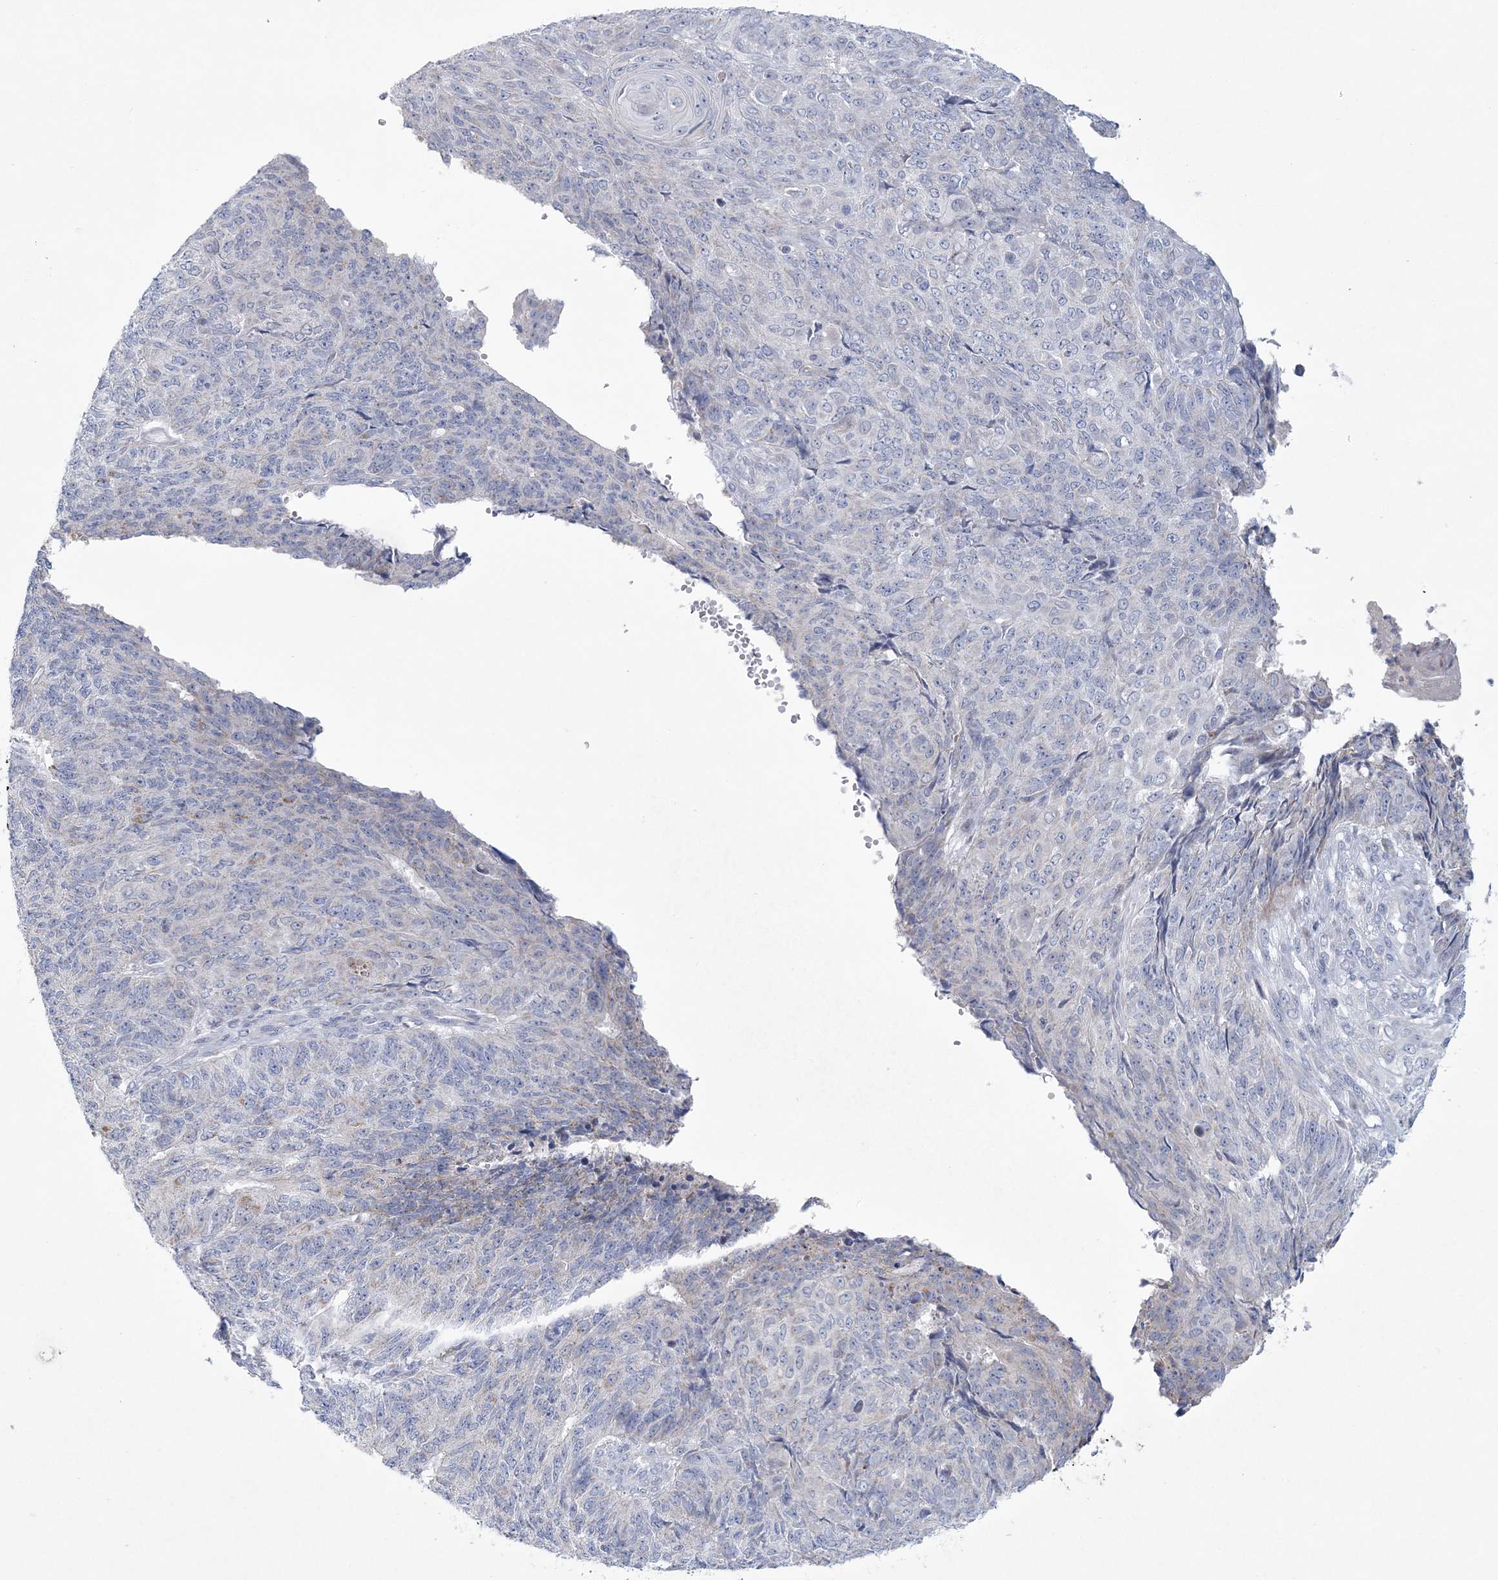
{"staining": {"intensity": "negative", "quantity": "none", "location": "none"}, "tissue": "endometrial cancer", "cell_type": "Tumor cells", "image_type": "cancer", "snomed": [{"axis": "morphology", "description": "Adenocarcinoma, NOS"}, {"axis": "topography", "description": "Endometrium"}], "caption": "DAB (3,3'-diaminobenzidine) immunohistochemical staining of human adenocarcinoma (endometrial) reveals no significant expression in tumor cells.", "gene": "NIPAL1", "patient": {"sex": "female", "age": 32}}